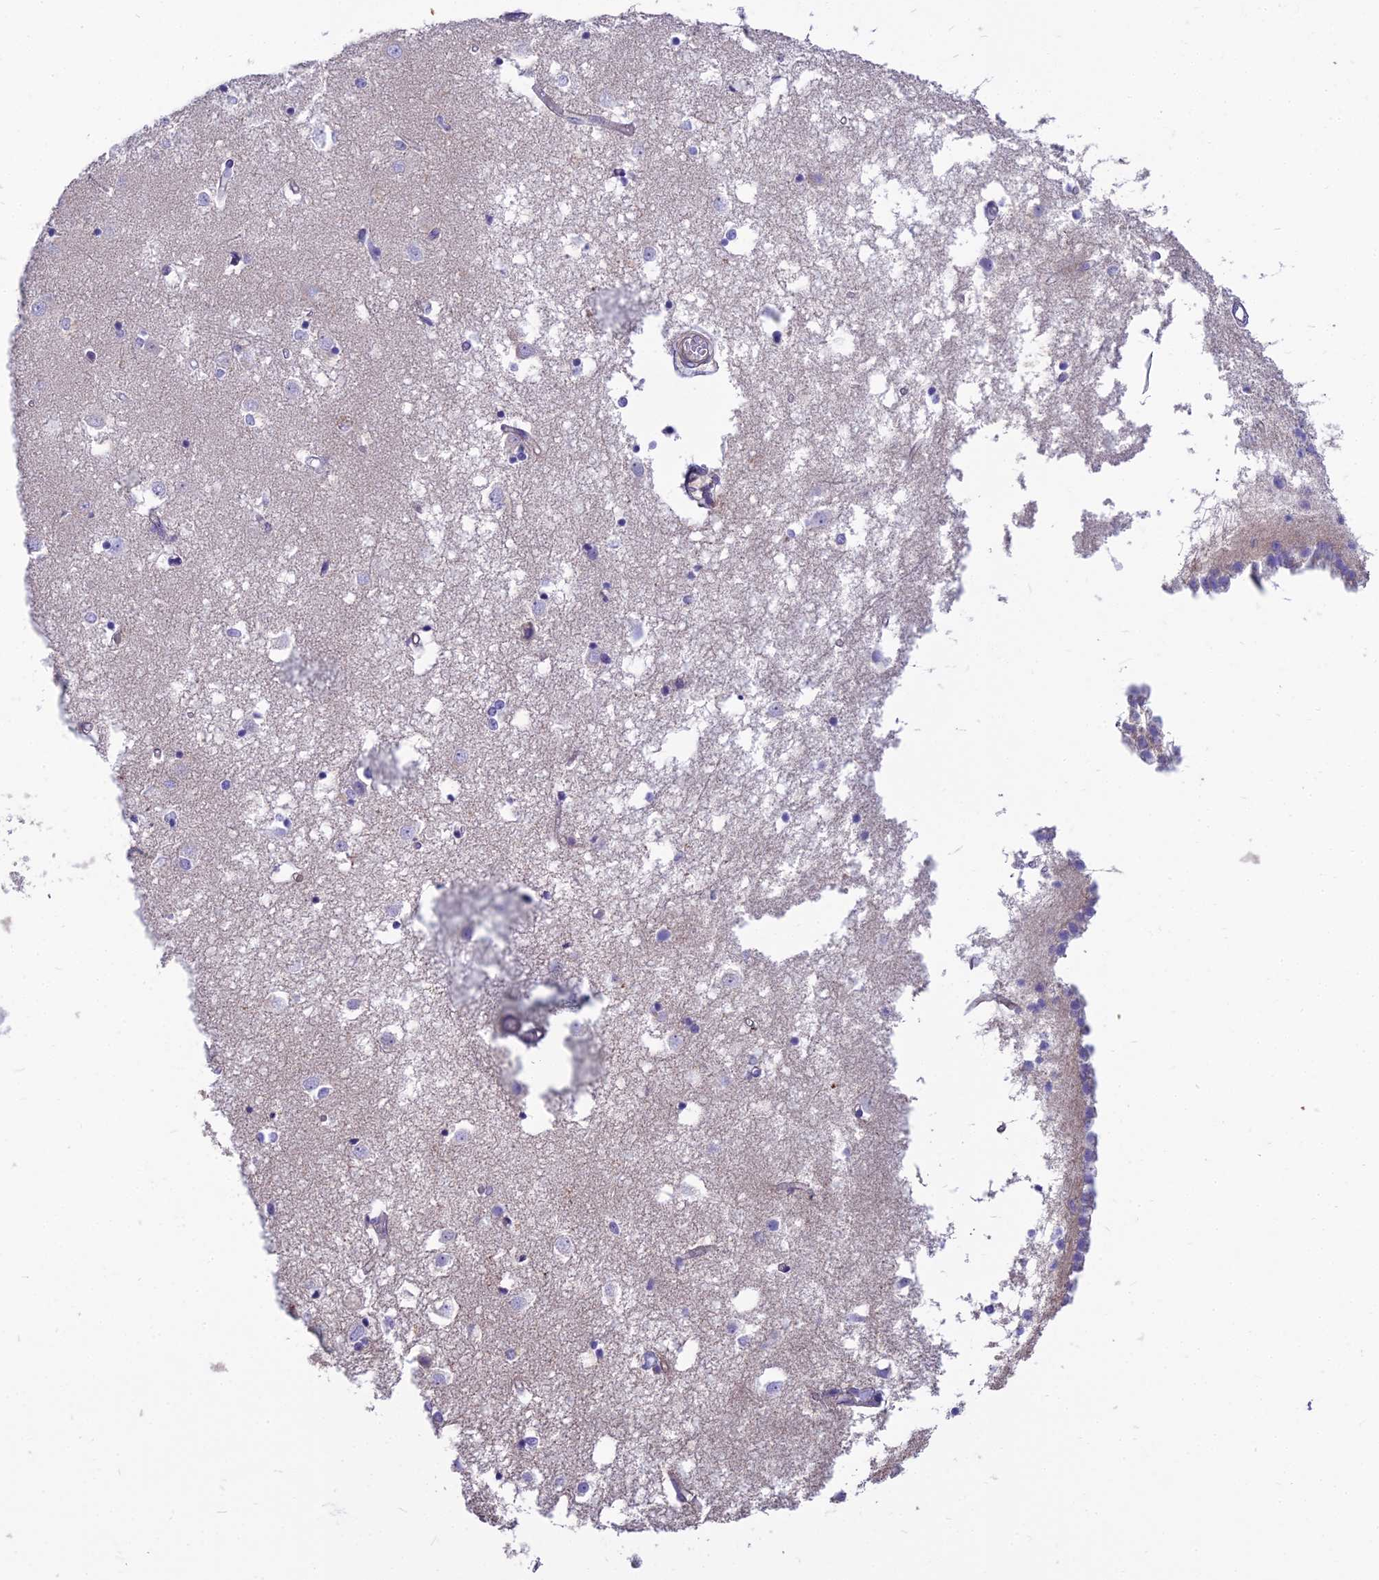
{"staining": {"intensity": "negative", "quantity": "none", "location": "none"}, "tissue": "caudate", "cell_type": "Glial cells", "image_type": "normal", "snomed": [{"axis": "morphology", "description": "Normal tissue, NOS"}, {"axis": "topography", "description": "Lateral ventricle wall"}], "caption": "This is an immunohistochemistry (IHC) image of unremarkable caudate. There is no staining in glial cells.", "gene": "SMIM24", "patient": {"sex": "male", "age": 45}}